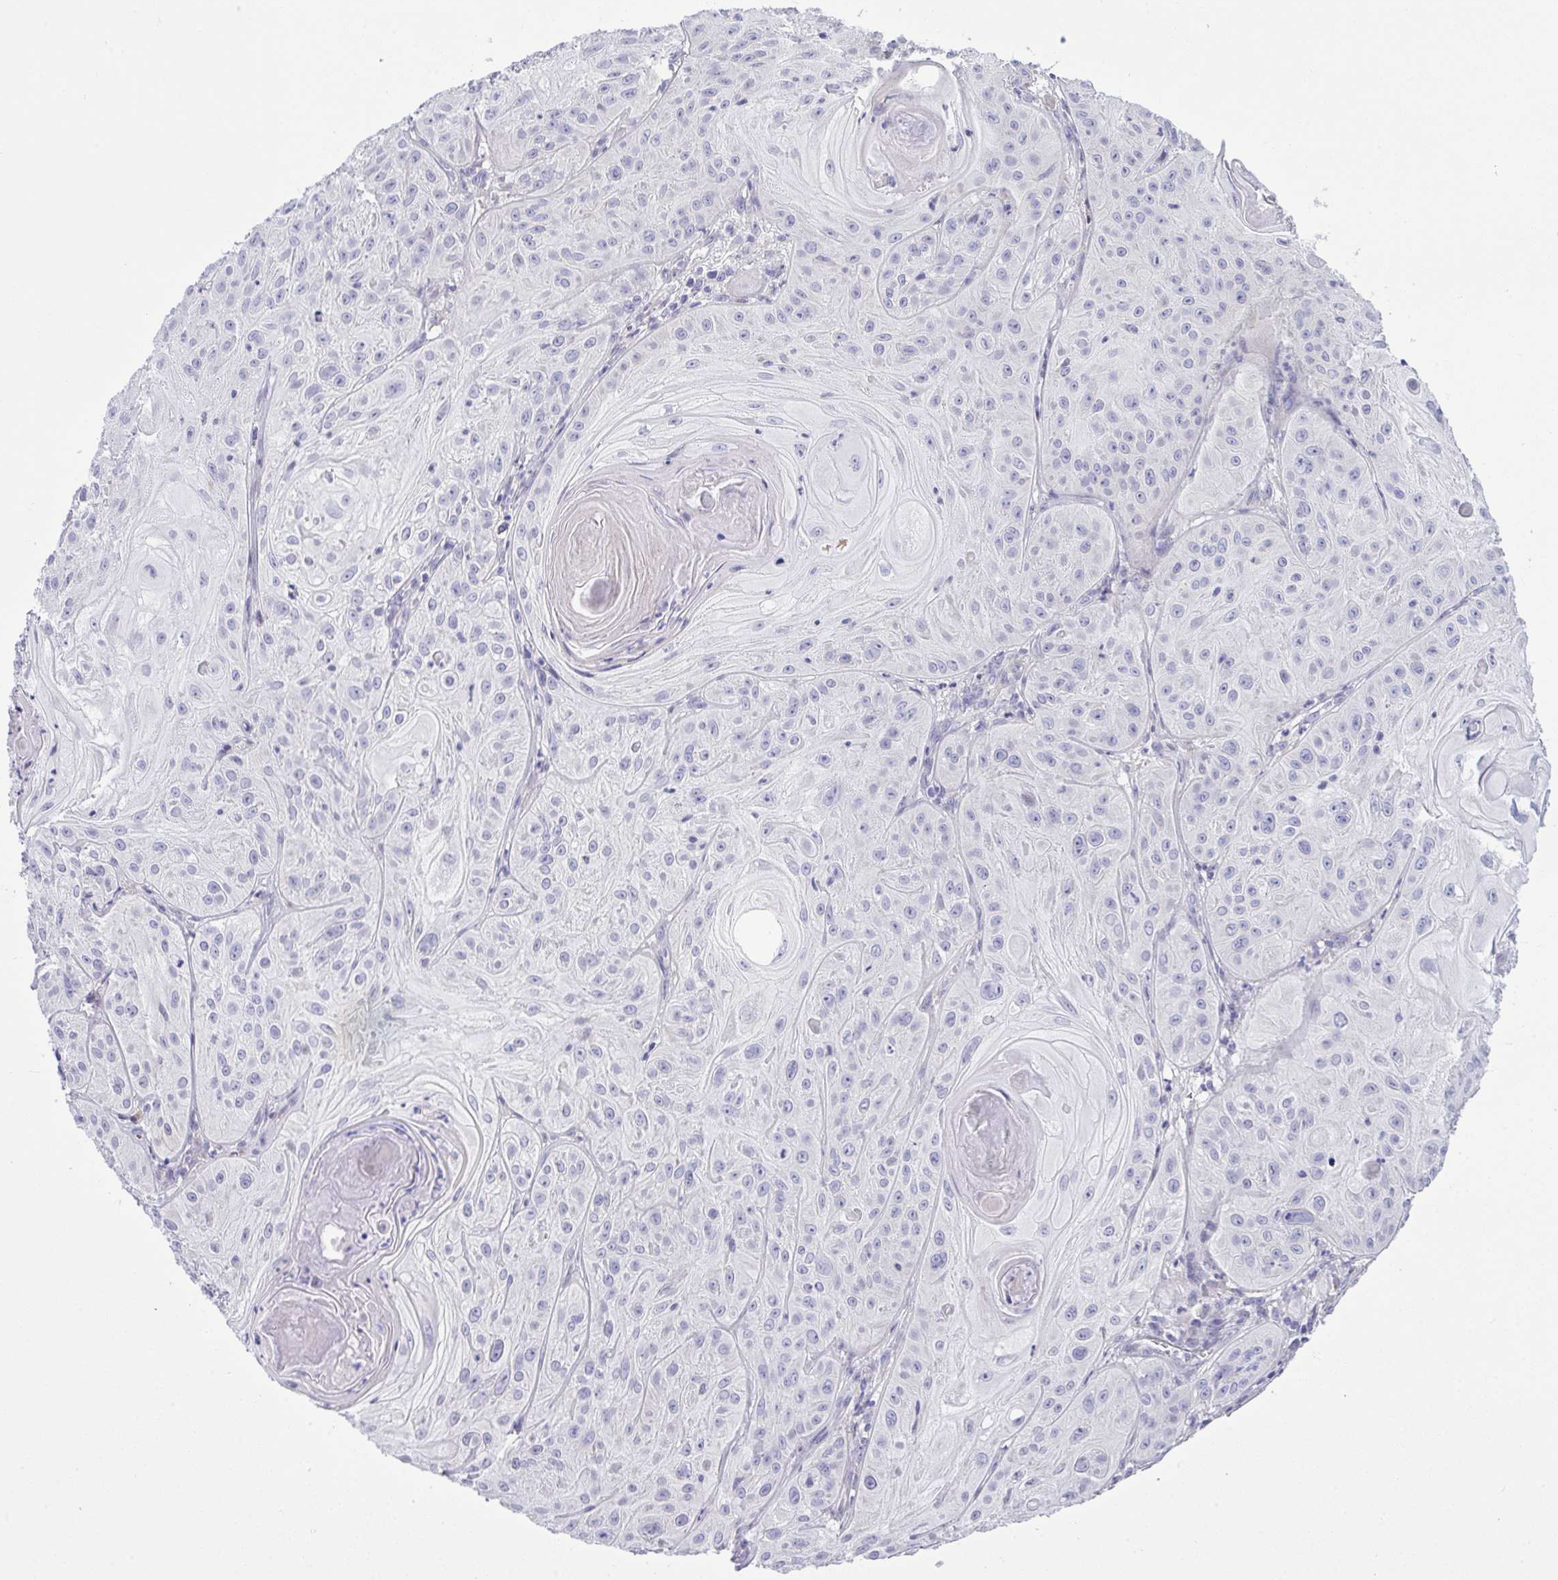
{"staining": {"intensity": "negative", "quantity": "none", "location": "none"}, "tissue": "skin cancer", "cell_type": "Tumor cells", "image_type": "cancer", "snomed": [{"axis": "morphology", "description": "Squamous cell carcinoma, NOS"}, {"axis": "topography", "description": "Skin"}], "caption": "Tumor cells are negative for protein expression in human squamous cell carcinoma (skin). (Stains: DAB (3,3'-diaminobenzidine) IHC with hematoxylin counter stain, Microscopy: brightfield microscopy at high magnification).", "gene": "WDR97", "patient": {"sex": "male", "age": 85}}